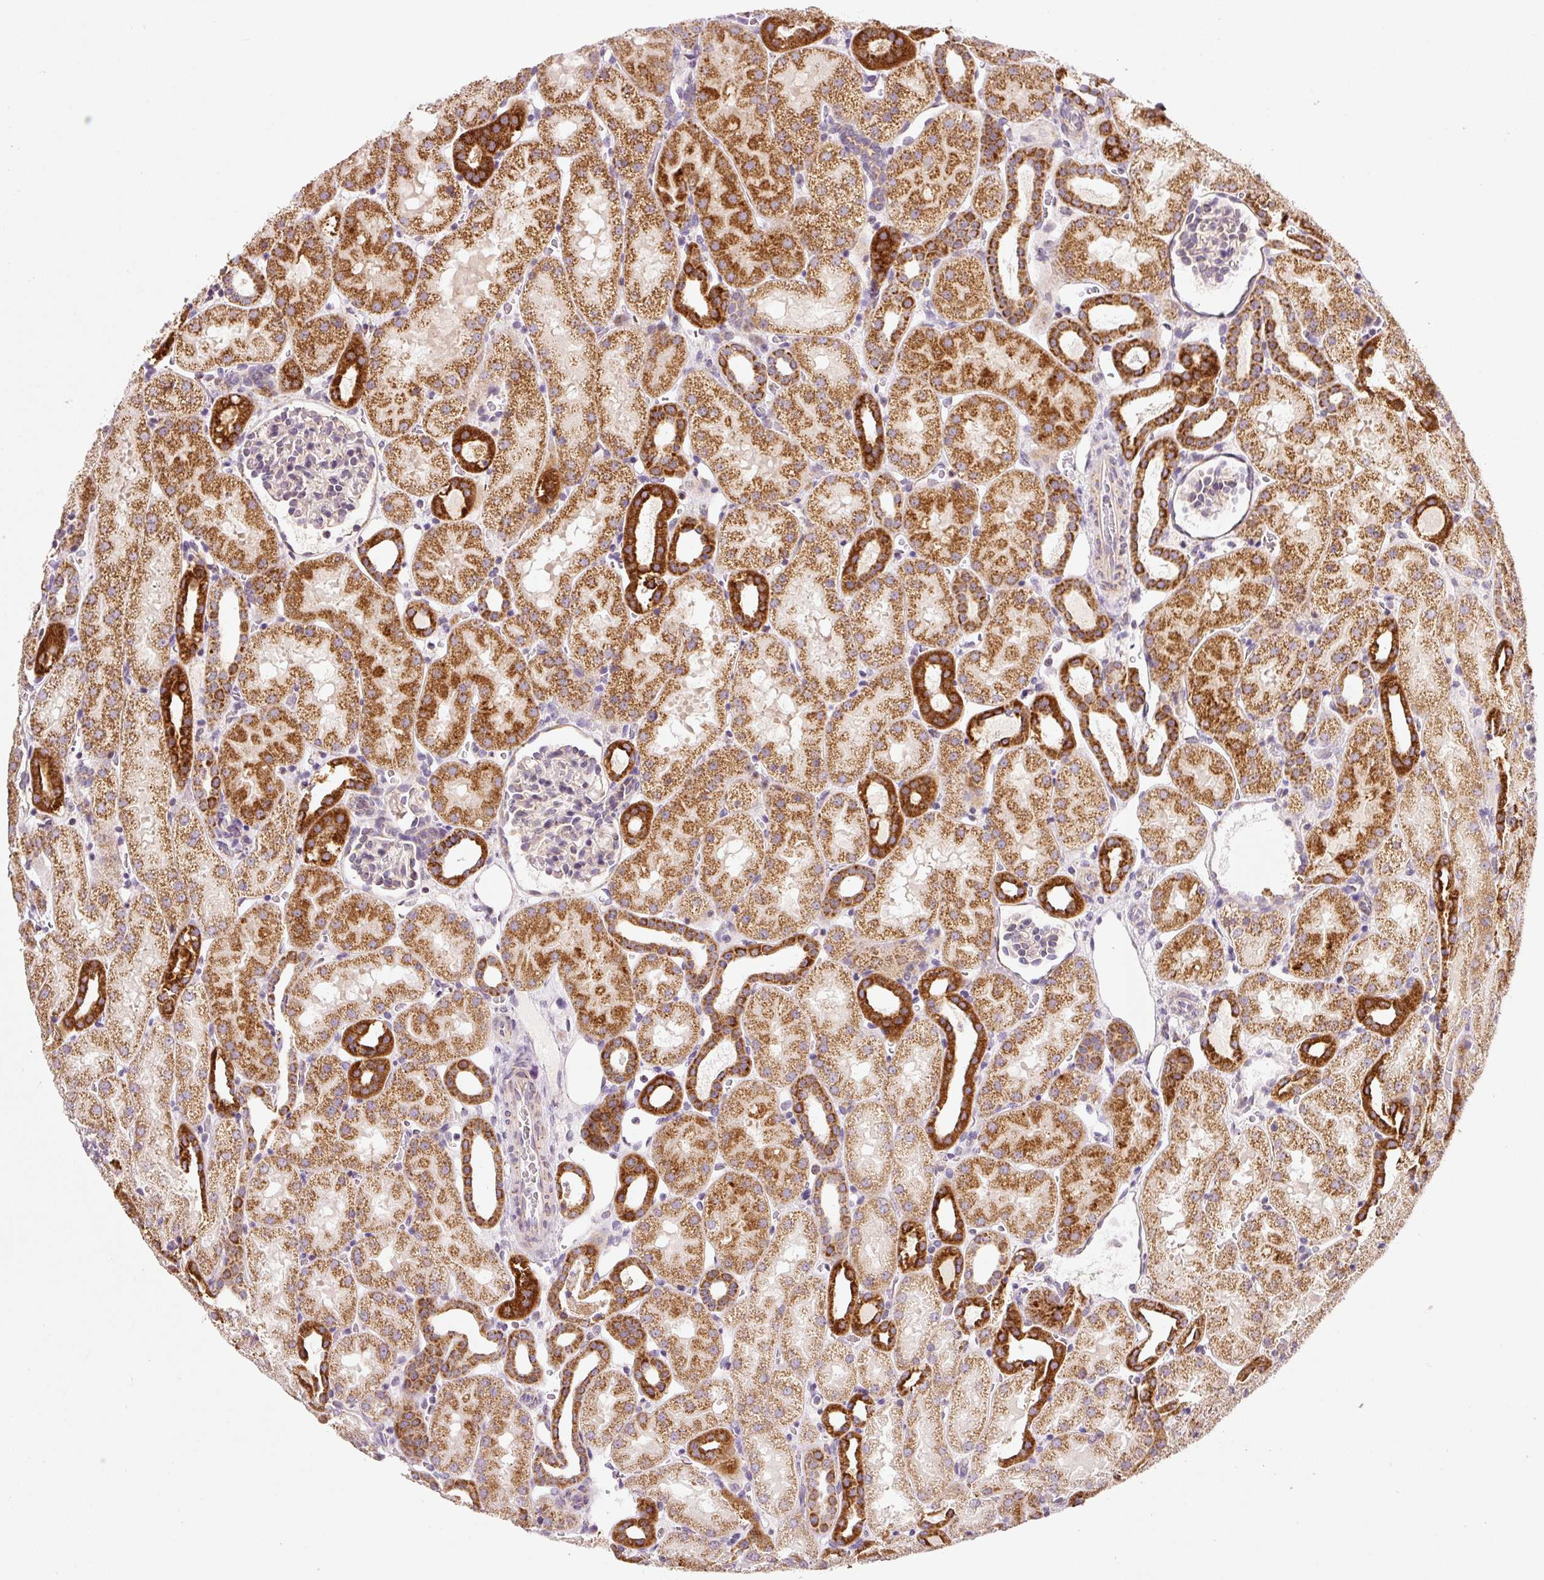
{"staining": {"intensity": "negative", "quantity": "none", "location": "none"}, "tissue": "kidney", "cell_type": "Cells in glomeruli", "image_type": "normal", "snomed": [{"axis": "morphology", "description": "Normal tissue, NOS"}, {"axis": "topography", "description": "Kidney"}], "caption": "Immunohistochemical staining of benign kidney reveals no significant positivity in cells in glomeruli. (DAB IHC with hematoxylin counter stain).", "gene": "FAM78B", "patient": {"sex": "male", "age": 2}}